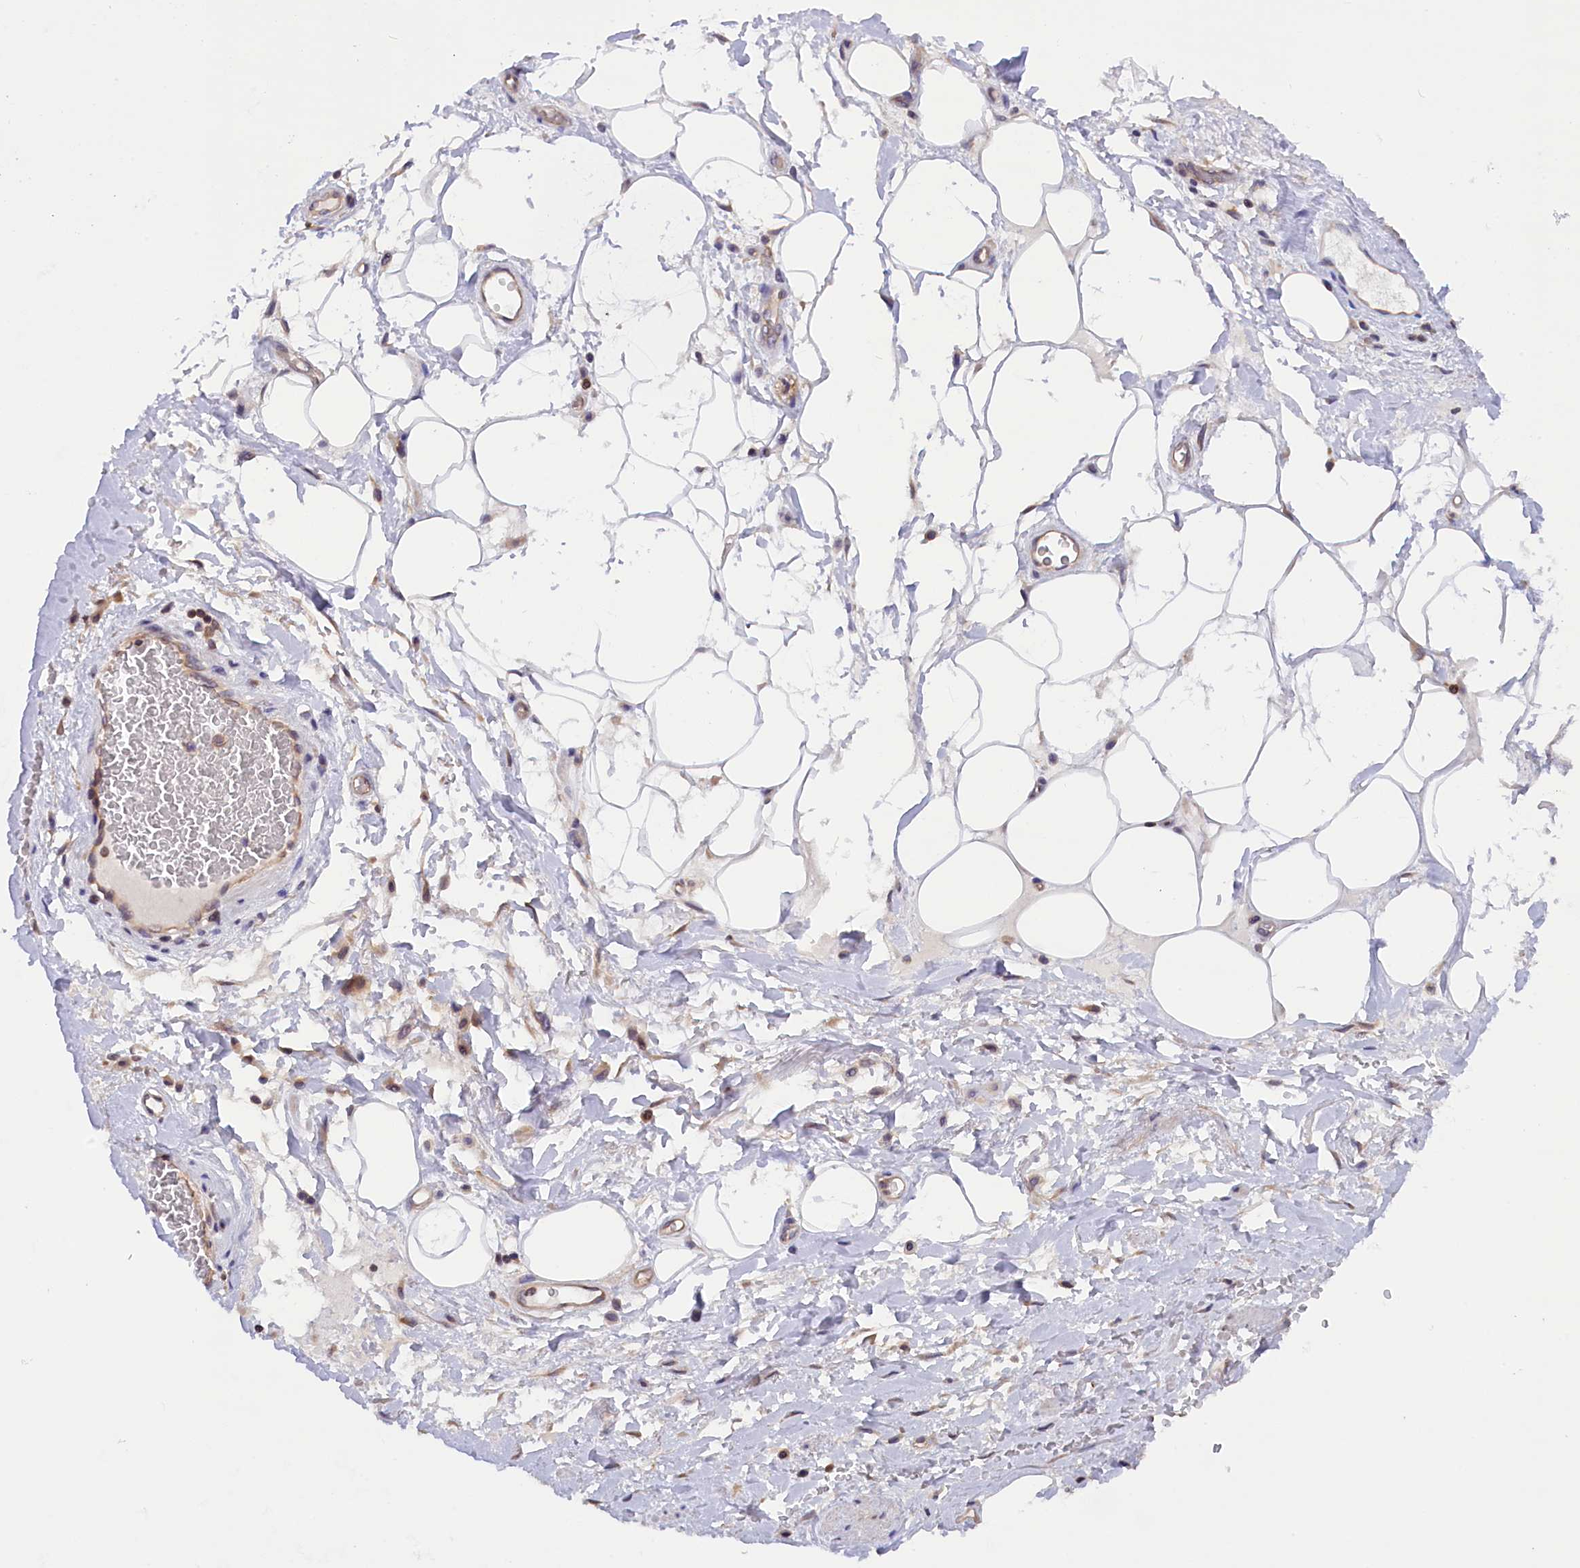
{"staining": {"intensity": "negative", "quantity": "none", "location": "none"}, "tissue": "adipose tissue", "cell_type": "Adipocytes", "image_type": "normal", "snomed": [{"axis": "morphology", "description": "Normal tissue, NOS"}, {"axis": "morphology", "description": "Adenocarcinoma, NOS"}, {"axis": "topography", "description": "Rectum"}, {"axis": "topography", "description": "Vagina"}, {"axis": "topography", "description": "Peripheral nerve tissue"}], "caption": "The immunohistochemistry image has no significant positivity in adipocytes of adipose tissue.", "gene": "TBCB", "patient": {"sex": "female", "age": 71}}